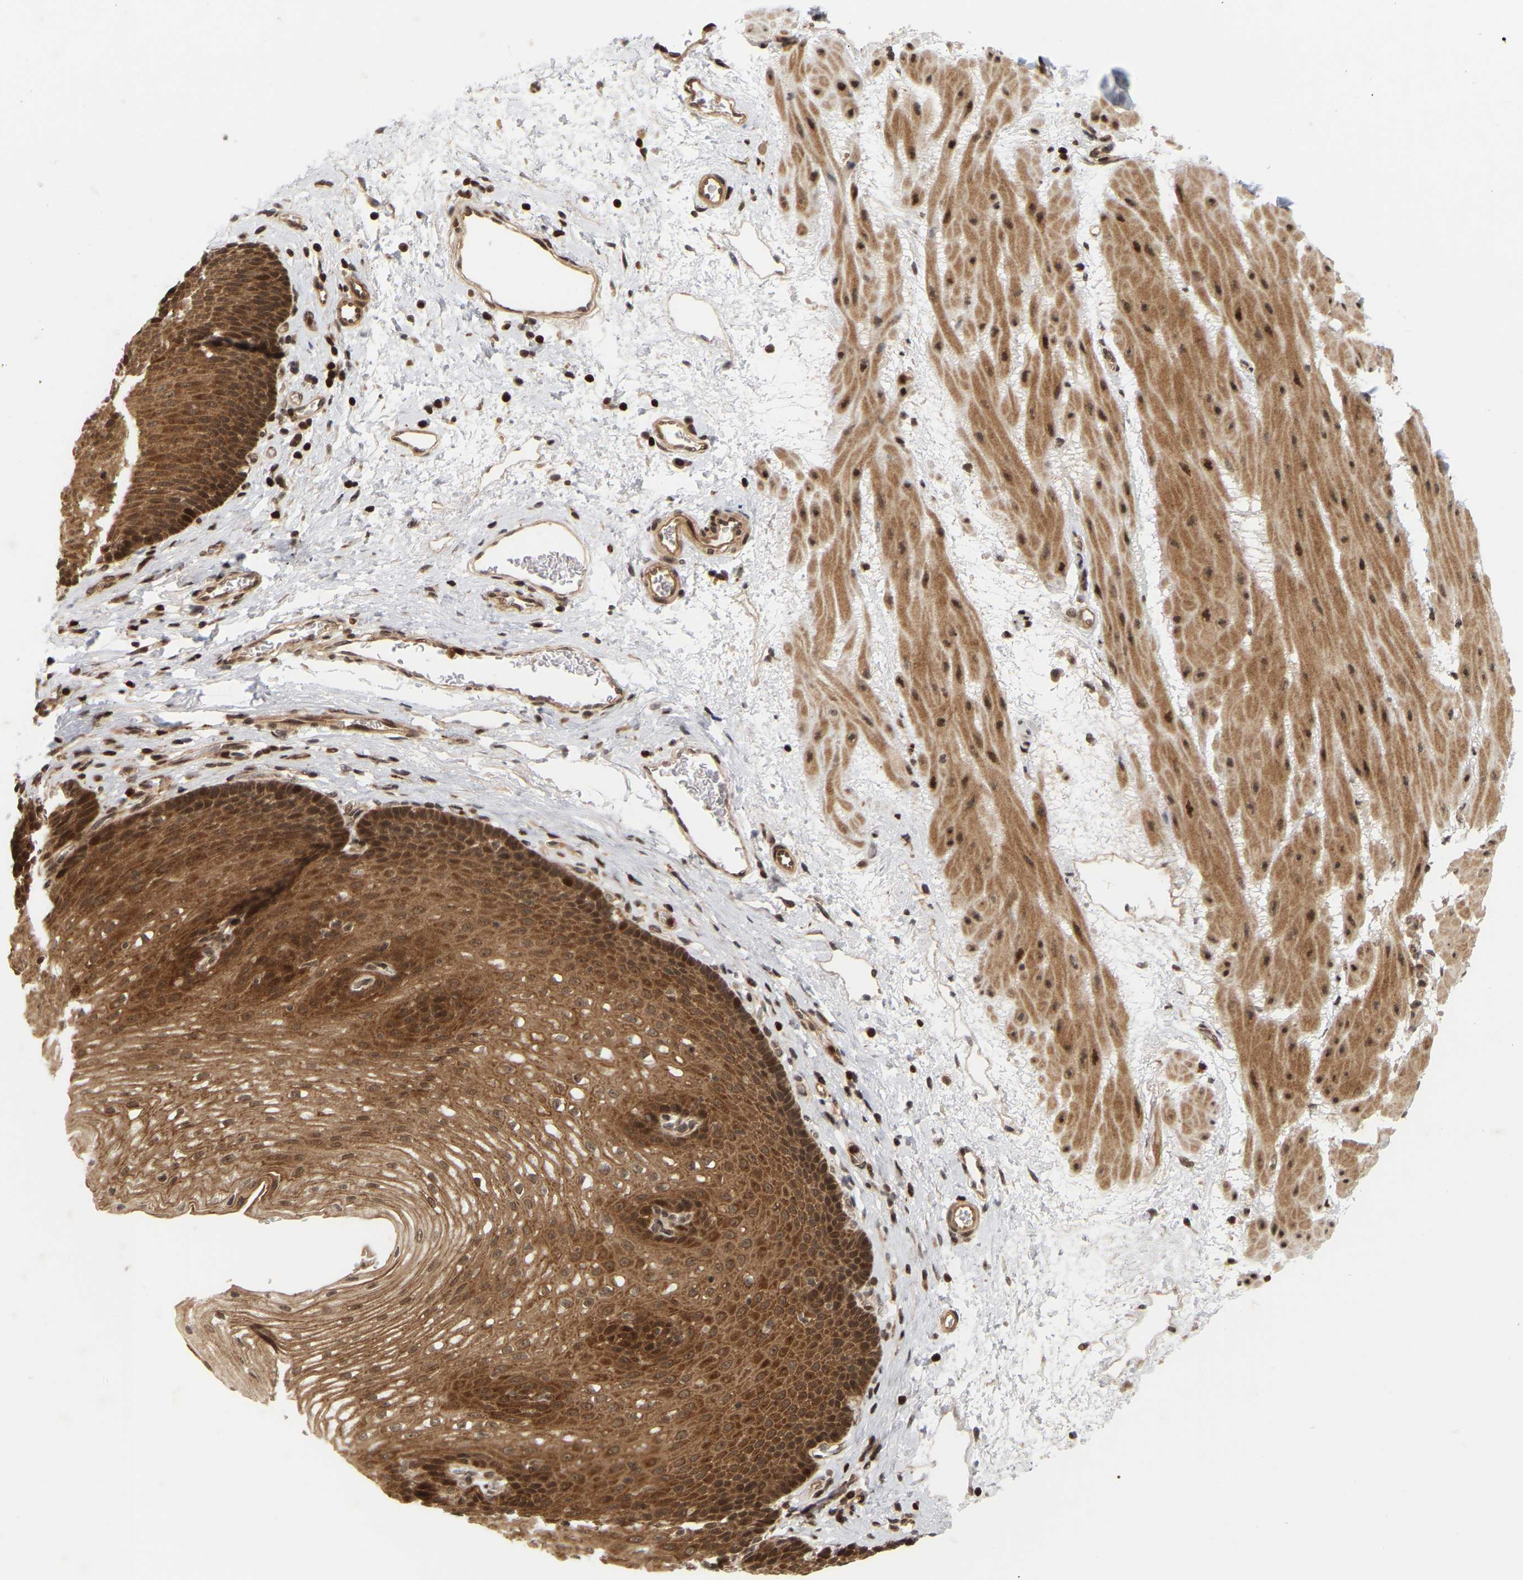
{"staining": {"intensity": "moderate", "quantity": ">75%", "location": "cytoplasmic/membranous"}, "tissue": "esophagus", "cell_type": "Squamous epithelial cells", "image_type": "normal", "snomed": [{"axis": "morphology", "description": "Normal tissue, NOS"}, {"axis": "topography", "description": "Esophagus"}], "caption": "Protein expression analysis of unremarkable esophagus demonstrates moderate cytoplasmic/membranous positivity in approximately >75% of squamous epithelial cells.", "gene": "NFE2L2", "patient": {"sex": "male", "age": 48}}